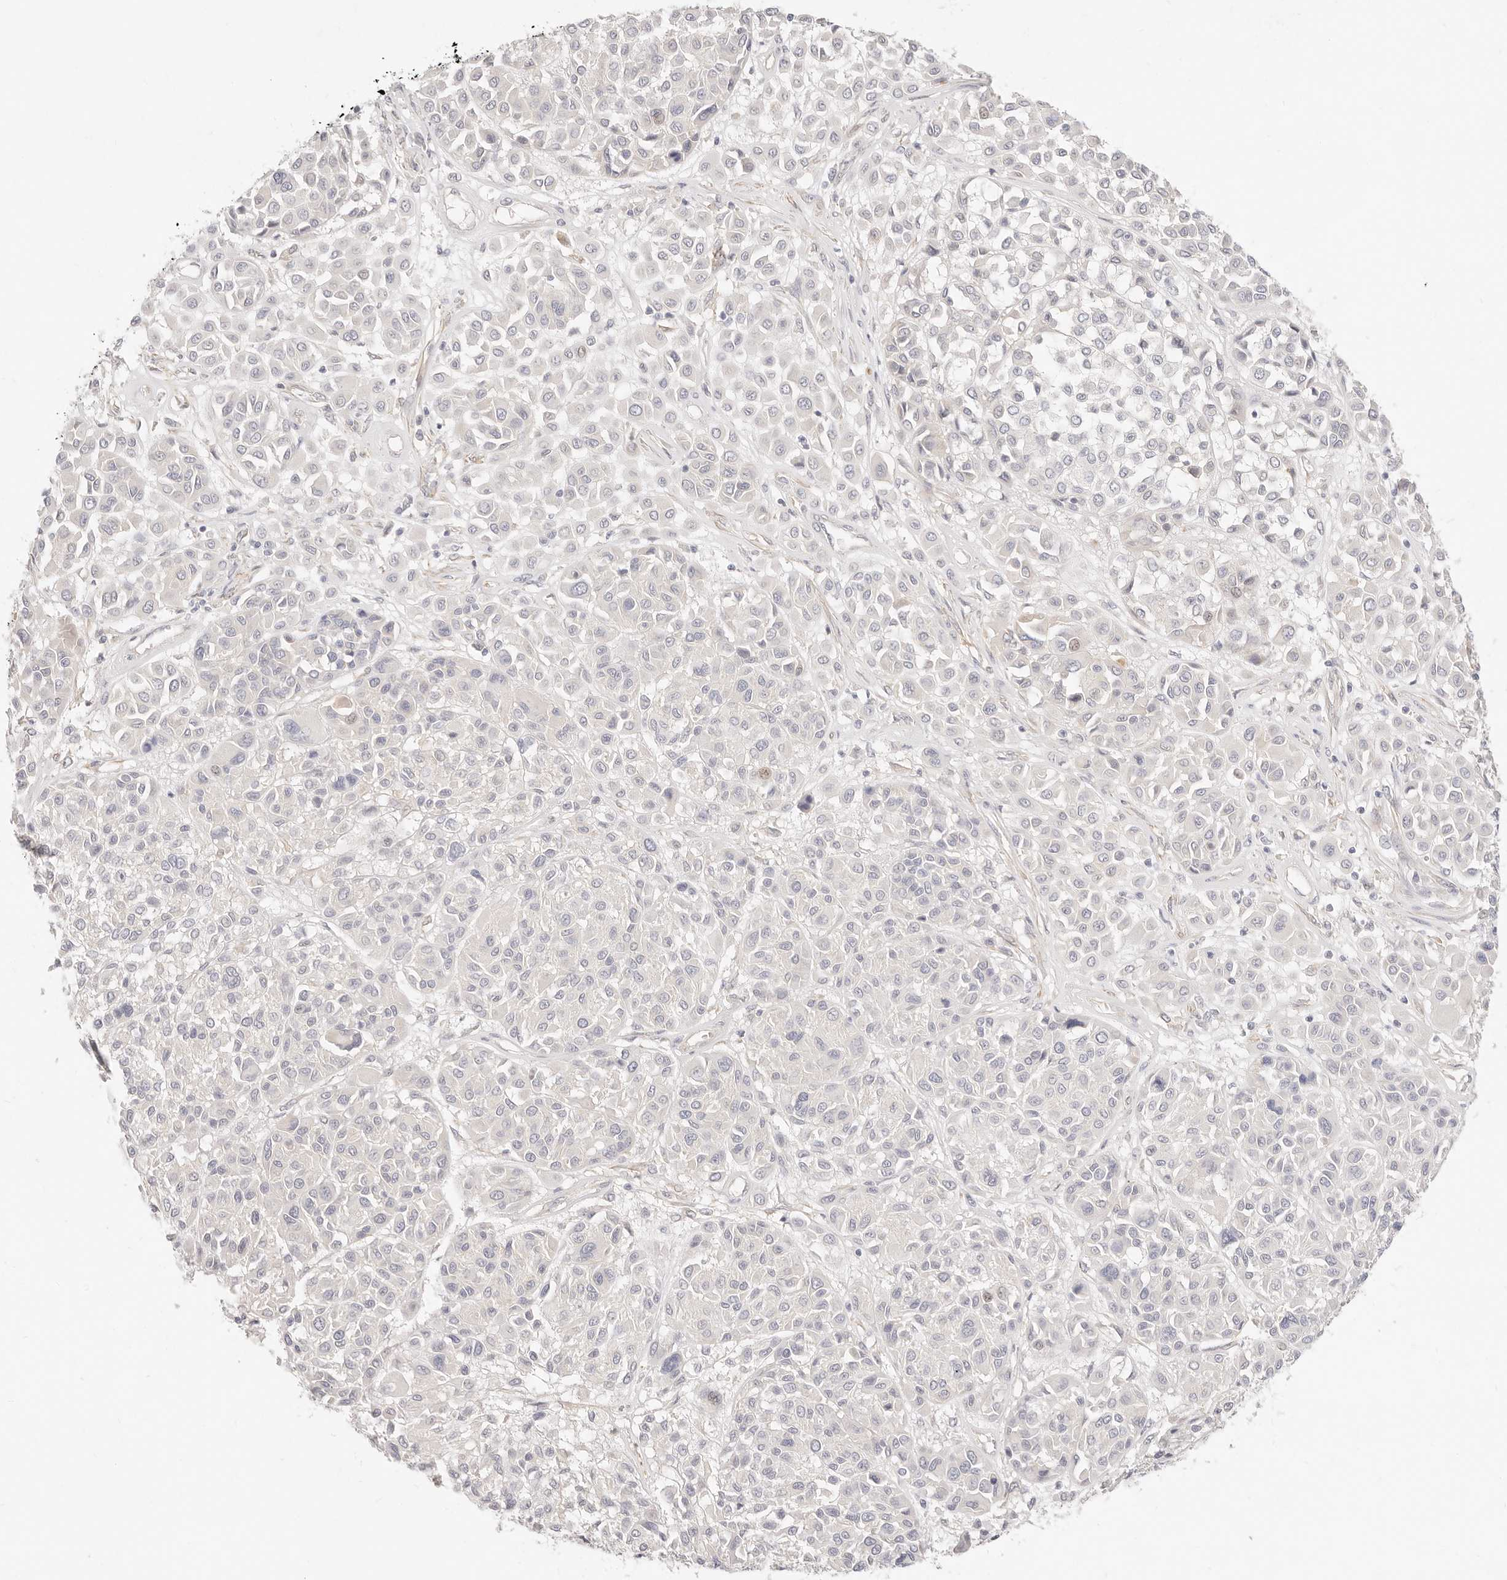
{"staining": {"intensity": "negative", "quantity": "none", "location": "none"}, "tissue": "melanoma", "cell_type": "Tumor cells", "image_type": "cancer", "snomed": [{"axis": "morphology", "description": "Malignant melanoma, Metastatic site"}, {"axis": "topography", "description": "Soft tissue"}], "caption": "The micrograph reveals no significant staining in tumor cells of melanoma.", "gene": "UBXN10", "patient": {"sex": "male", "age": 41}}